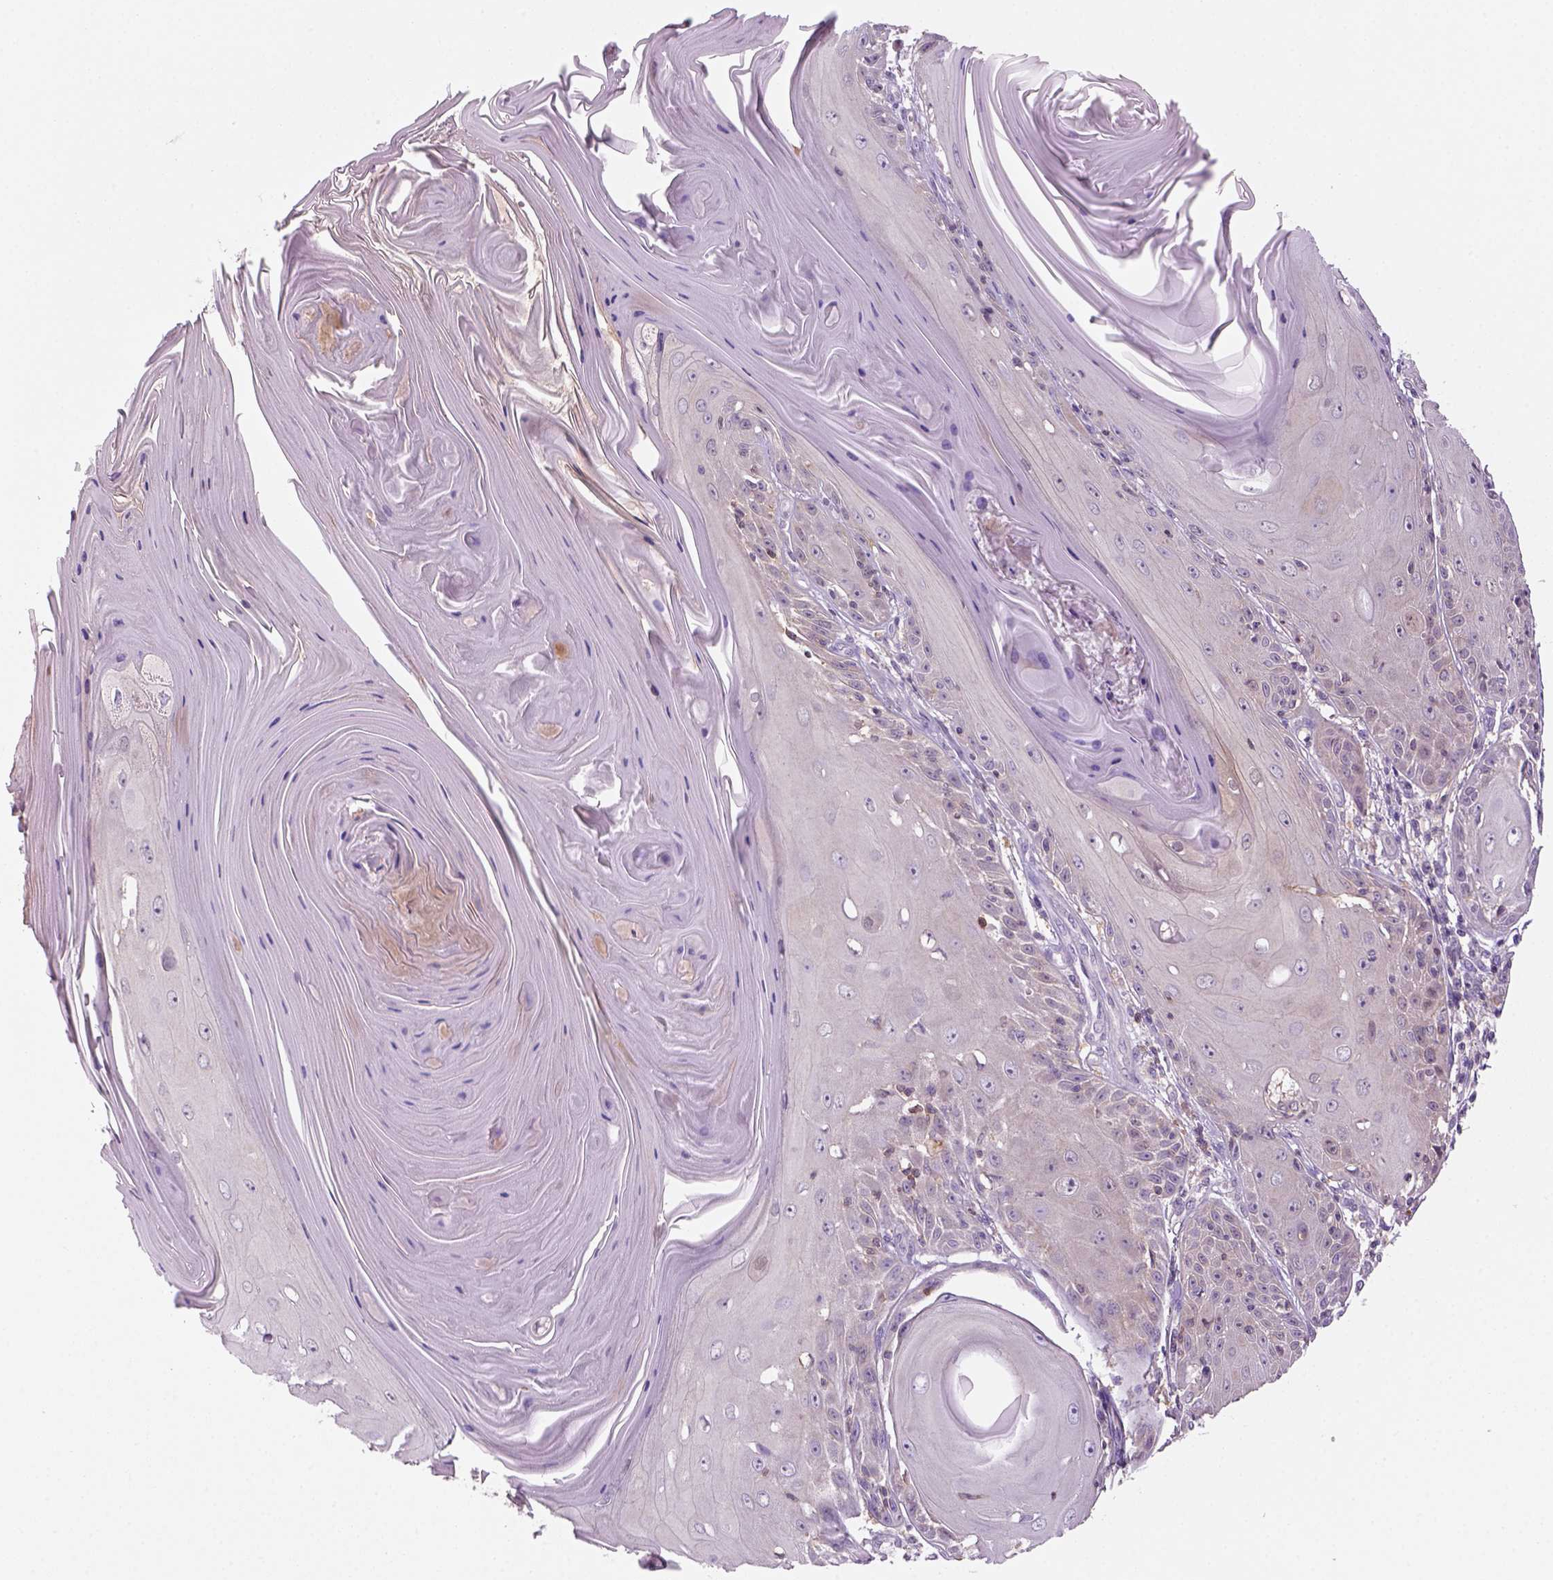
{"staining": {"intensity": "negative", "quantity": "none", "location": "none"}, "tissue": "skin cancer", "cell_type": "Tumor cells", "image_type": "cancer", "snomed": [{"axis": "morphology", "description": "Squamous cell carcinoma, NOS"}, {"axis": "topography", "description": "Skin"}, {"axis": "topography", "description": "Vulva"}], "caption": "DAB (3,3'-diaminobenzidine) immunohistochemical staining of human skin cancer (squamous cell carcinoma) exhibits no significant expression in tumor cells.", "gene": "GOT1", "patient": {"sex": "female", "age": 85}}